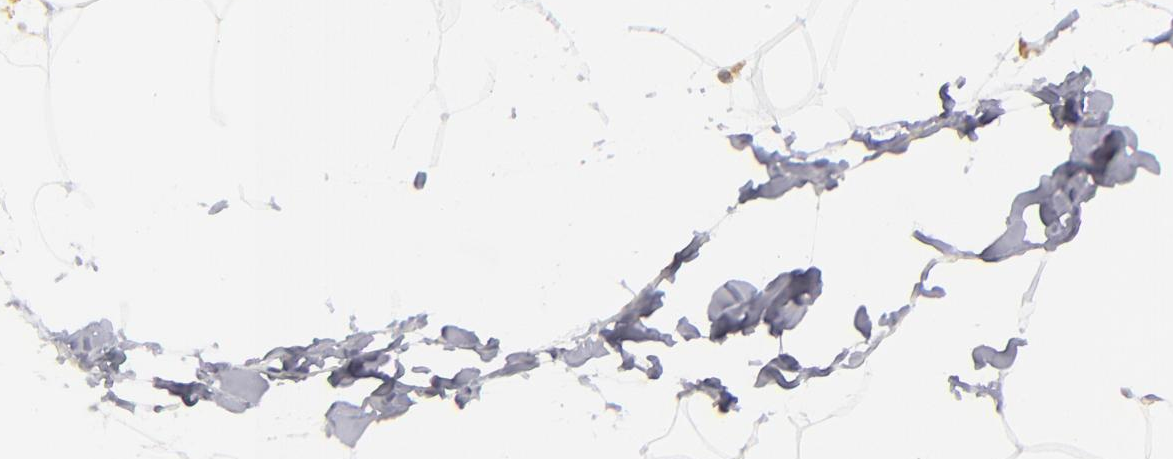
{"staining": {"intensity": "negative", "quantity": "none", "location": "none"}, "tissue": "adipose tissue", "cell_type": "Adipocytes", "image_type": "normal", "snomed": [{"axis": "morphology", "description": "Normal tissue, NOS"}, {"axis": "morphology", "description": "Duct carcinoma"}, {"axis": "topography", "description": "Breast"}, {"axis": "topography", "description": "Adipose tissue"}], "caption": "This is an immunohistochemistry photomicrograph of benign adipose tissue. There is no staining in adipocytes.", "gene": "TMX1", "patient": {"sex": "female", "age": 37}}